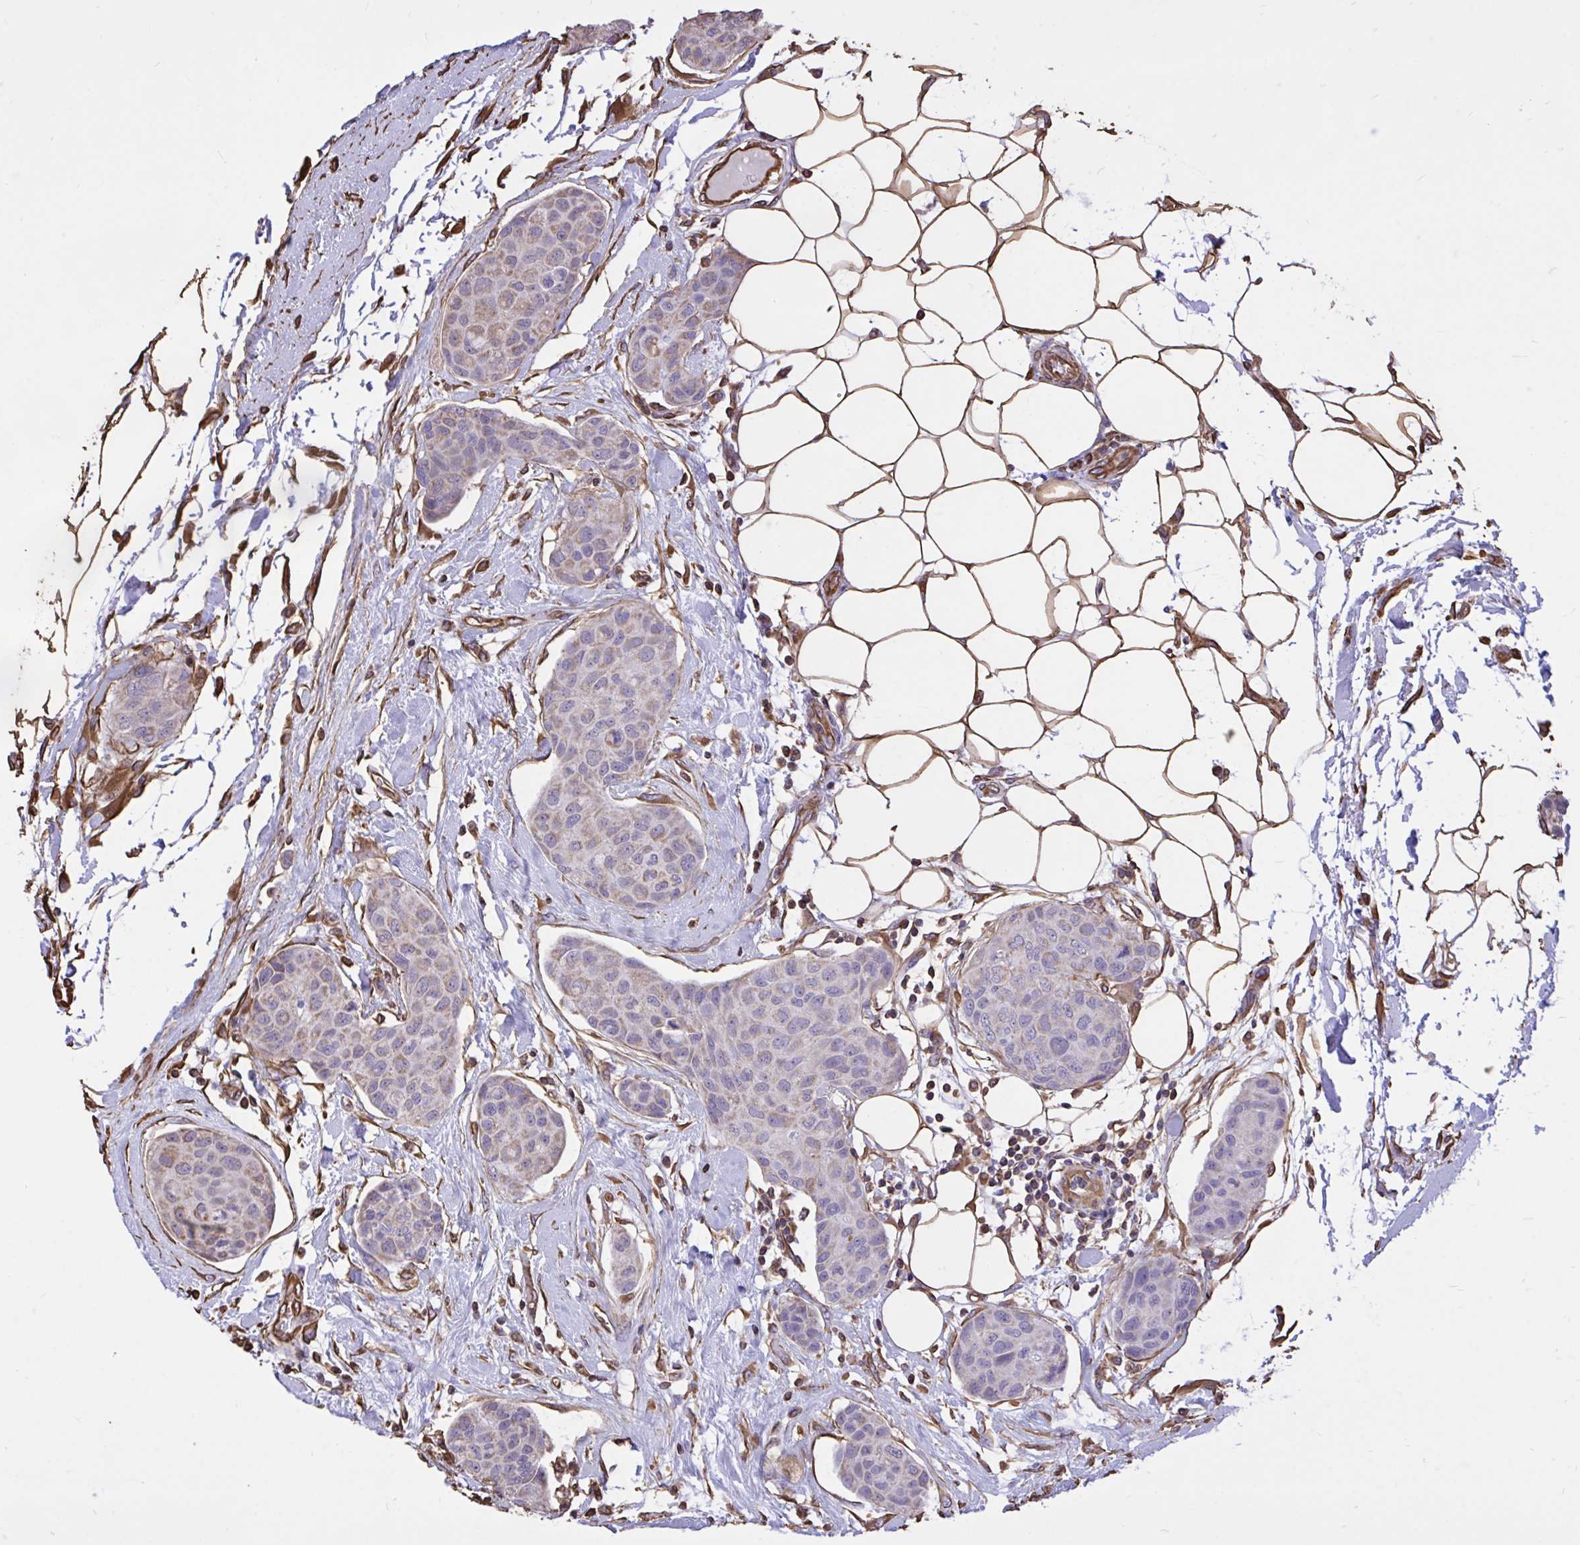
{"staining": {"intensity": "weak", "quantity": "<25%", "location": "cytoplasmic/membranous"}, "tissue": "breast cancer", "cell_type": "Tumor cells", "image_type": "cancer", "snomed": [{"axis": "morphology", "description": "Duct carcinoma"}, {"axis": "topography", "description": "Breast"}, {"axis": "topography", "description": "Lymph node"}], "caption": "IHC micrograph of breast infiltrating ductal carcinoma stained for a protein (brown), which exhibits no expression in tumor cells.", "gene": "RNF103", "patient": {"sex": "female", "age": 80}}